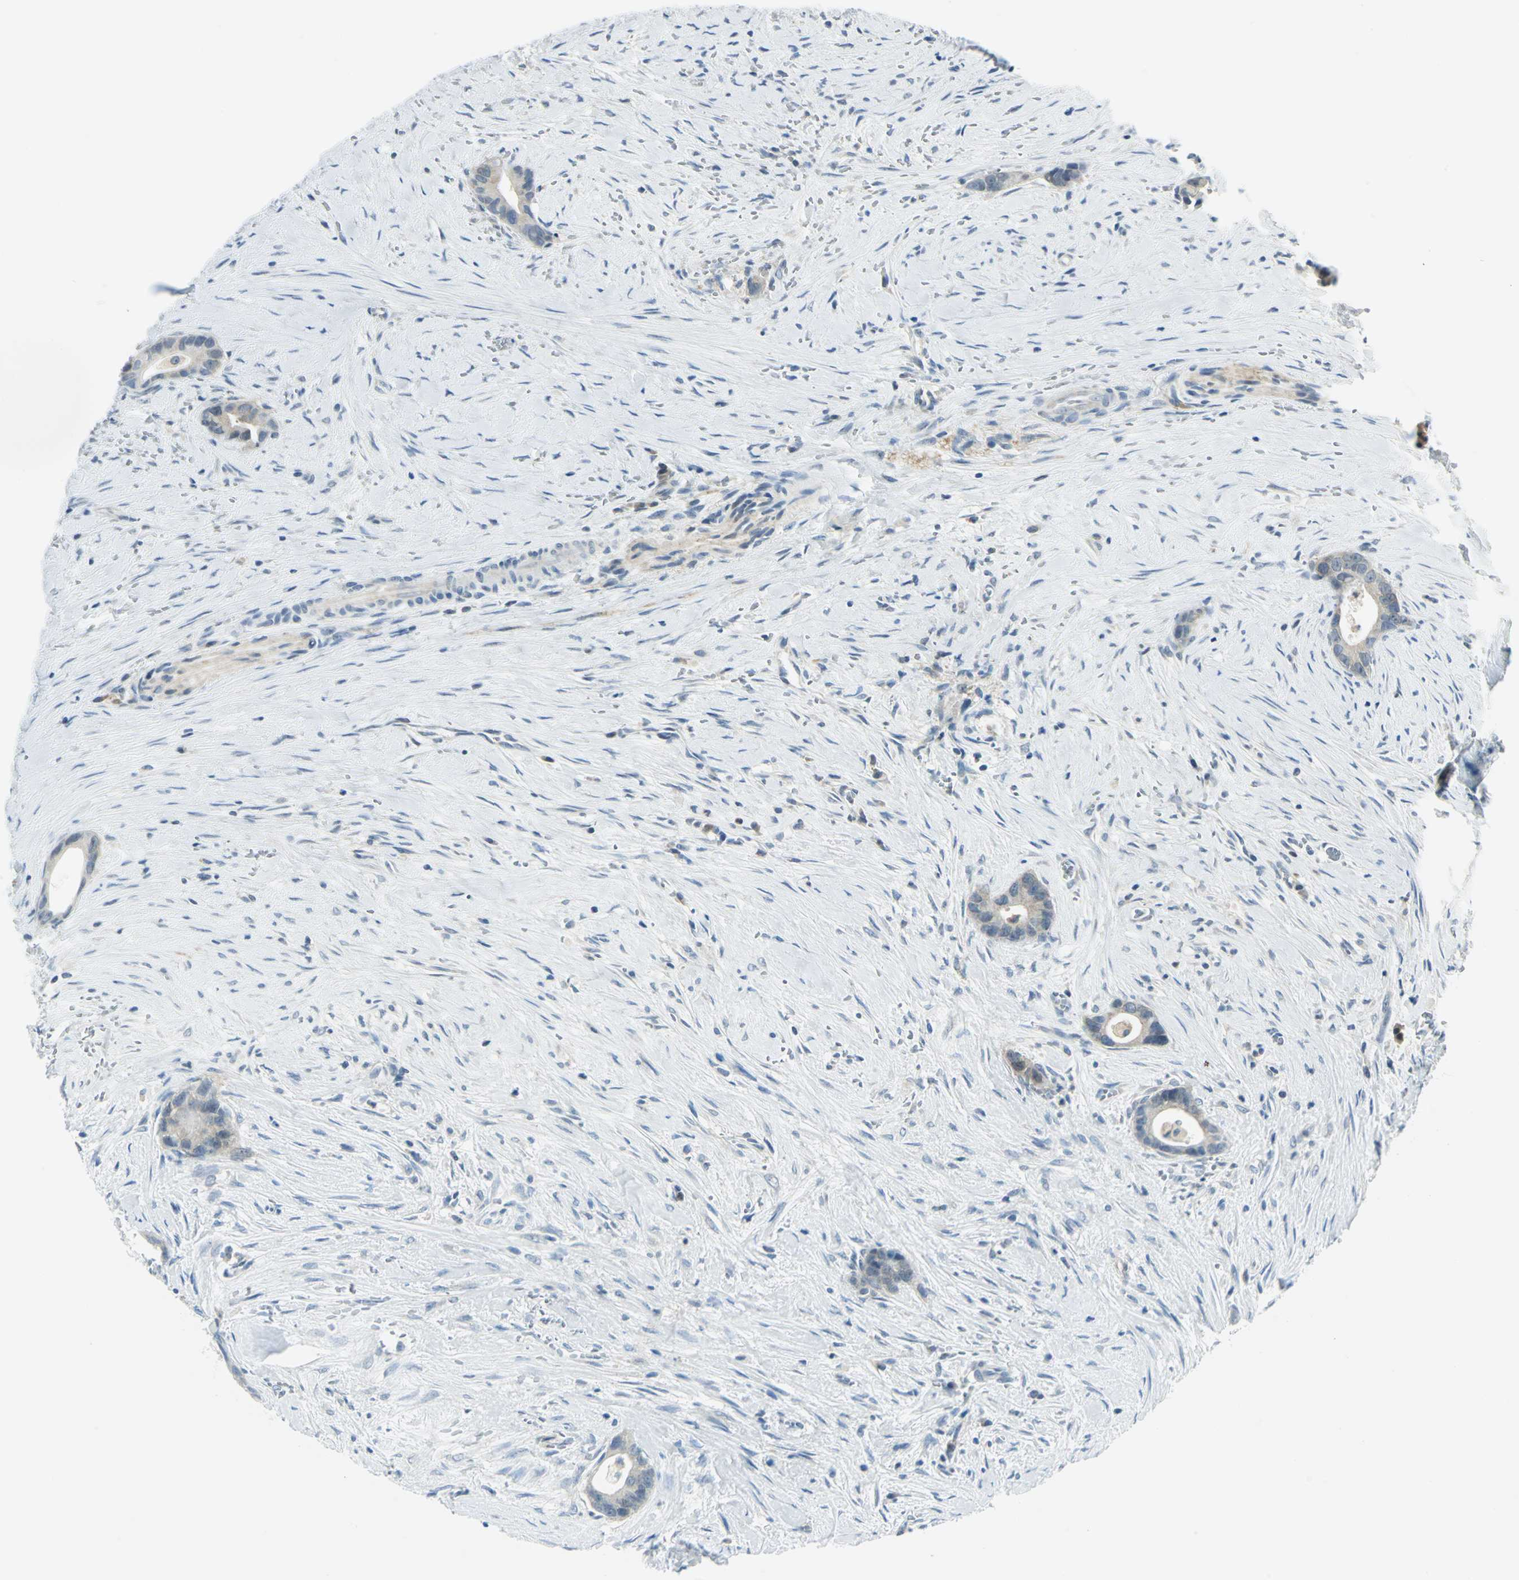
{"staining": {"intensity": "strong", "quantity": "<25%", "location": "cytoplasmic/membranous,nuclear"}, "tissue": "liver cancer", "cell_type": "Tumor cells", "image_type": "cancer", "snomed": [{"axis": "morphology", "description": "Cholangiocarcinoma"}, {"axis": "topography", "description": "Liver"}], "caption": "High-magnification brightfield microscopy of liver cancer stained with DAB (brown) and counterstained with hematoxylin (blue). tumor cells exhibit strong cytoplasmic/membranous and nuclear positivity is appreciated in about<25% of cells.", "gene": "ALDOA", "patient": {"sex": "female", "age": 55}}